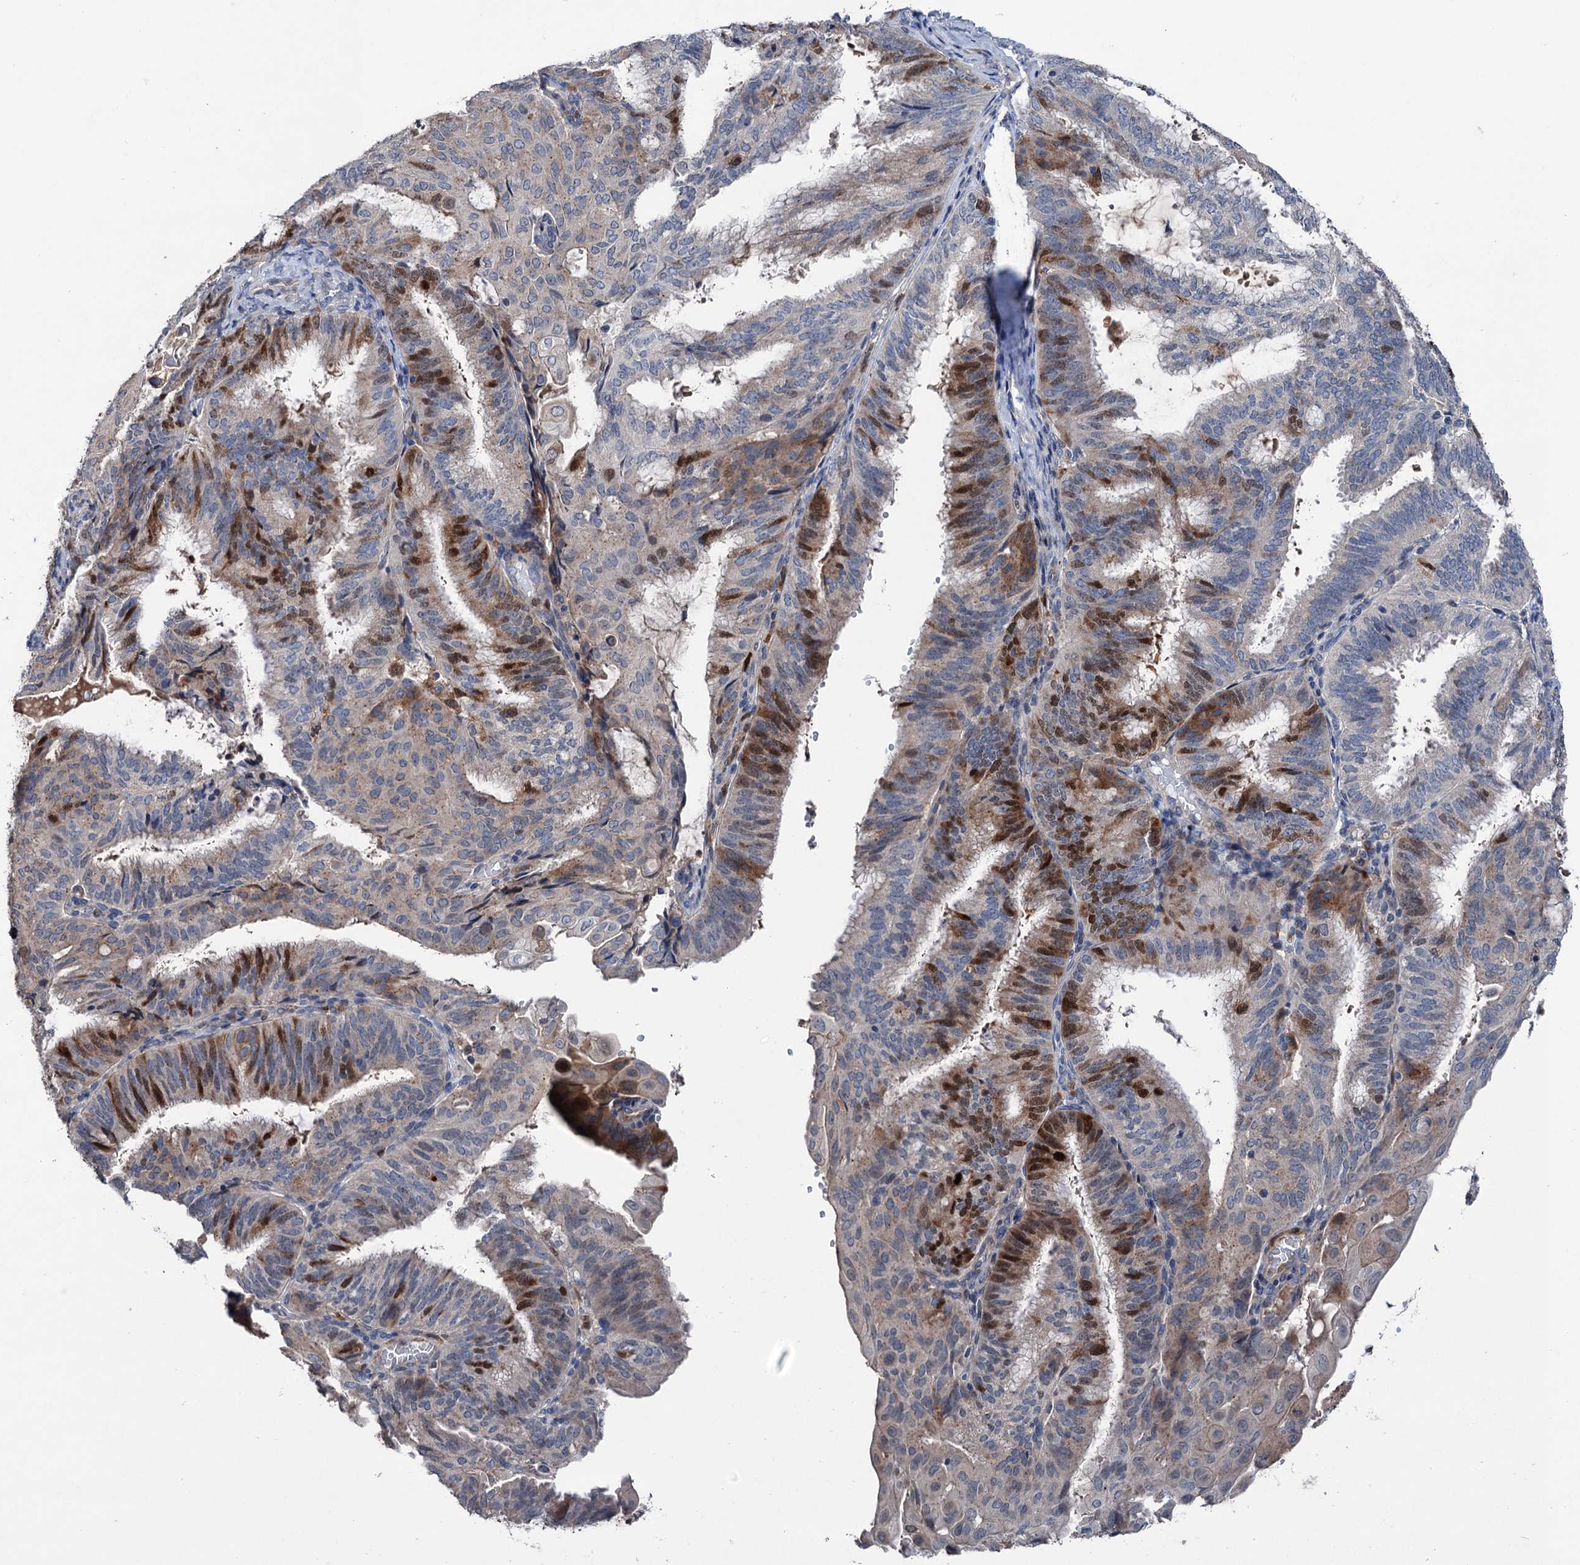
{"staining": {"intensity": "strong", "quantity": "<25%", "location": "cytoplasmic/membranous,nuclear"}, "tissue": "endometrial cancer", "cell_type": "Tumor cells", "image_type": "cancer", "snomed": [{"axis": "morphology", "description": "Adenocarcinoma, NOS"}, {"axis": "topography", "description": "Endometrium"}], "caption": "The micrograph displays staining of endometrial adenocarcinoma, revealing strong cytoplasmic/membranous and nuclear protein expression (brown color) within tumor cells.", "gene": "NCAPD2", "patient": {"sex": "female", "age": 49}}